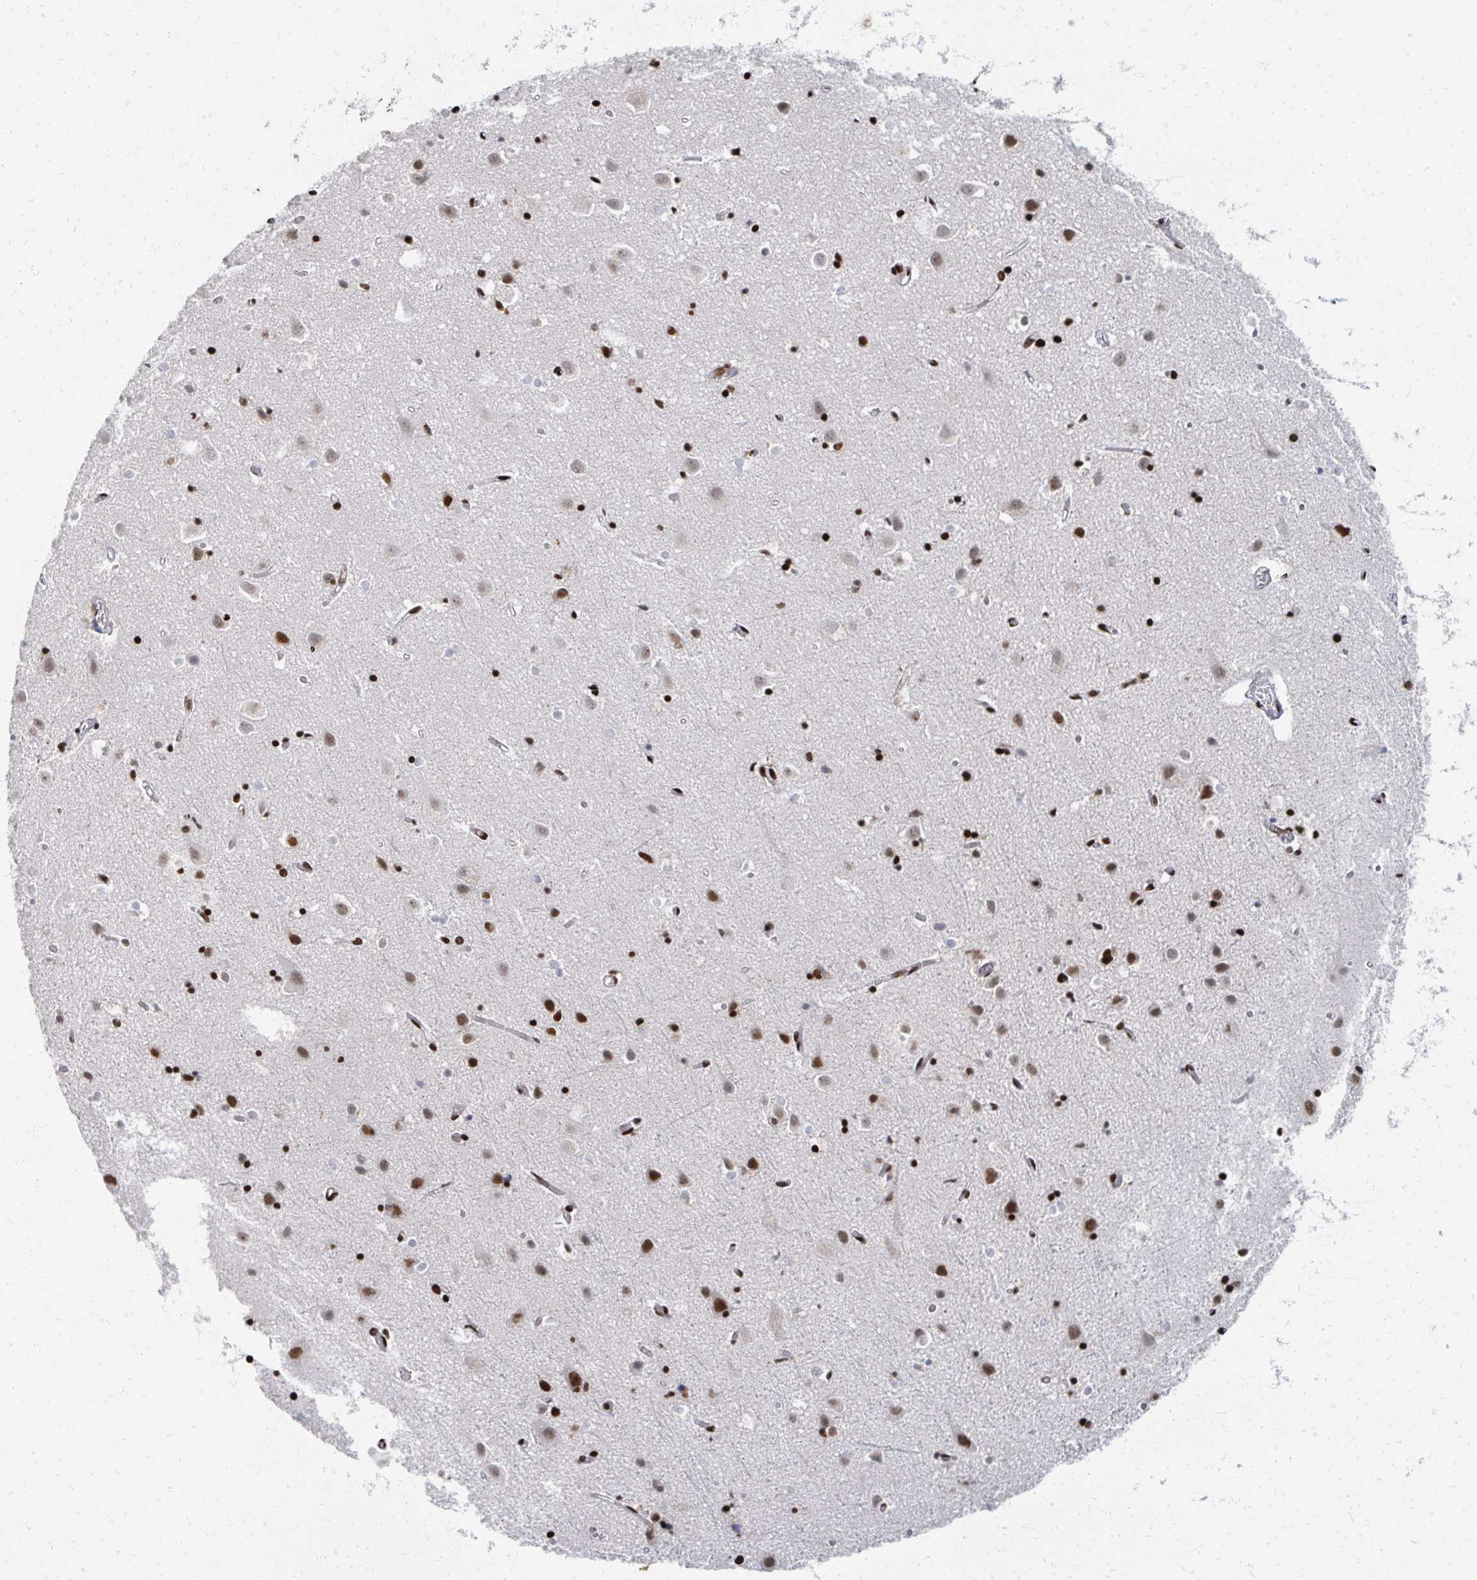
{"staining": {"intensity": "moderate", "quantity": ">75%", "location": "nuclear"}, "tissue": "cerebral cortex", "cell_type": "Endothelial cells", "image_type": "normal", "snomed": [{"axis": "morphology", "description": "Normal tissue, NOS"}, {"axis": "topography", "description": "Cerebral cortex"}], "caption": "This is an image of immunohistochemistry (IHC) staining of unremarkable cerebral cortex, which shows moderate positivity in the nuclear of endothelial cells.", "gene": "RBBP4", "patient": {"sex": "male", "age": 70}}